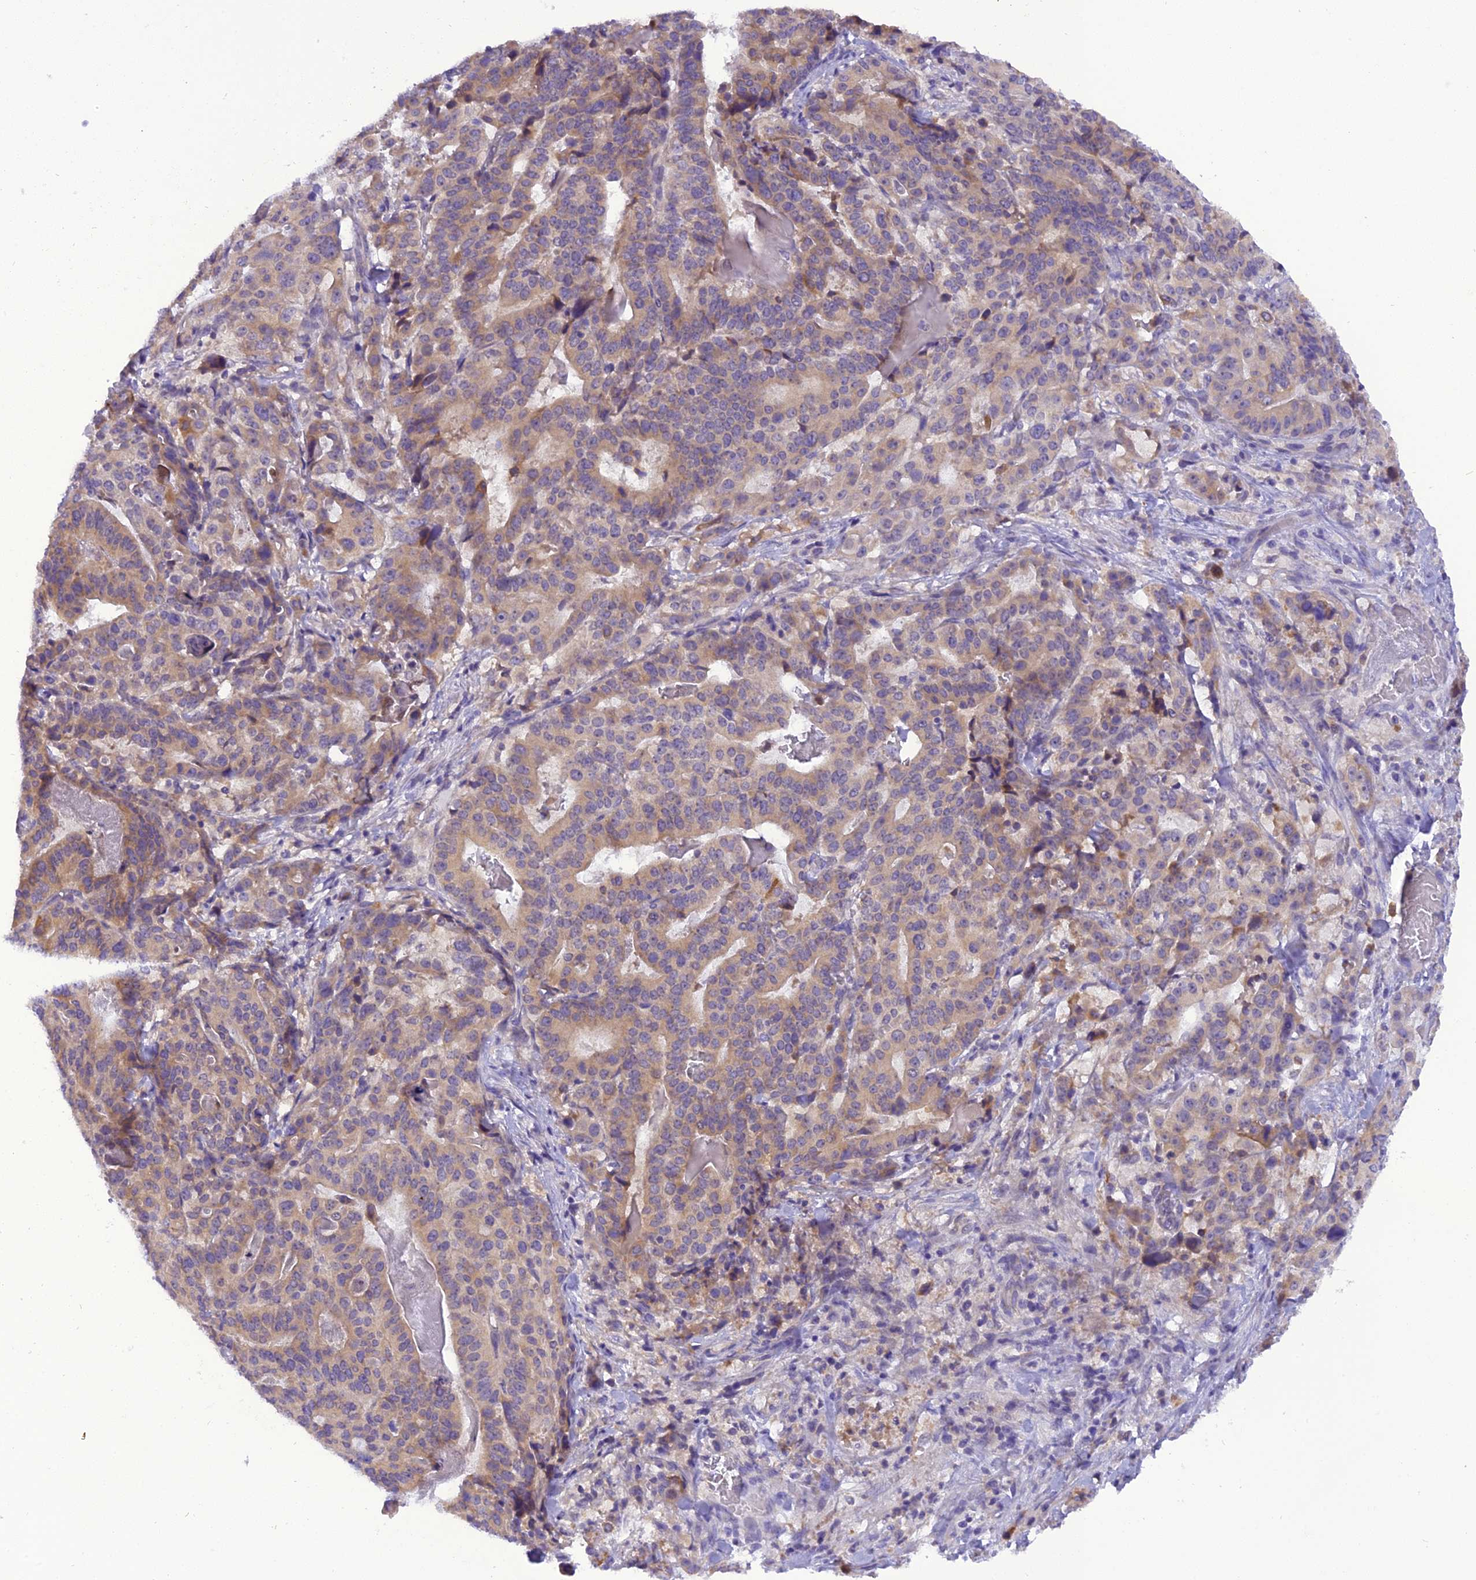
{"staining": {"intensity": "weak", "quantity": ">75%", "location": "cytoplasmic/membranous"}, "tissue": "stomach cancer", "cell_type": "Tumor cells", "image_type": "cancer", "snomed": [{"axis": "morphology", "description": "Adenocarcinoma, NOS"}, {"axis": "topography", "description": "Stomach"}], "caption": "Protein analysis of stomach cancer (adenocarcinoma) tissue displays weak cytoplasmic/membranous positivity in approximately >75% of tumor cells.", "gene": "TRIM3", "patient": {"sex": "male", "age": 48}}